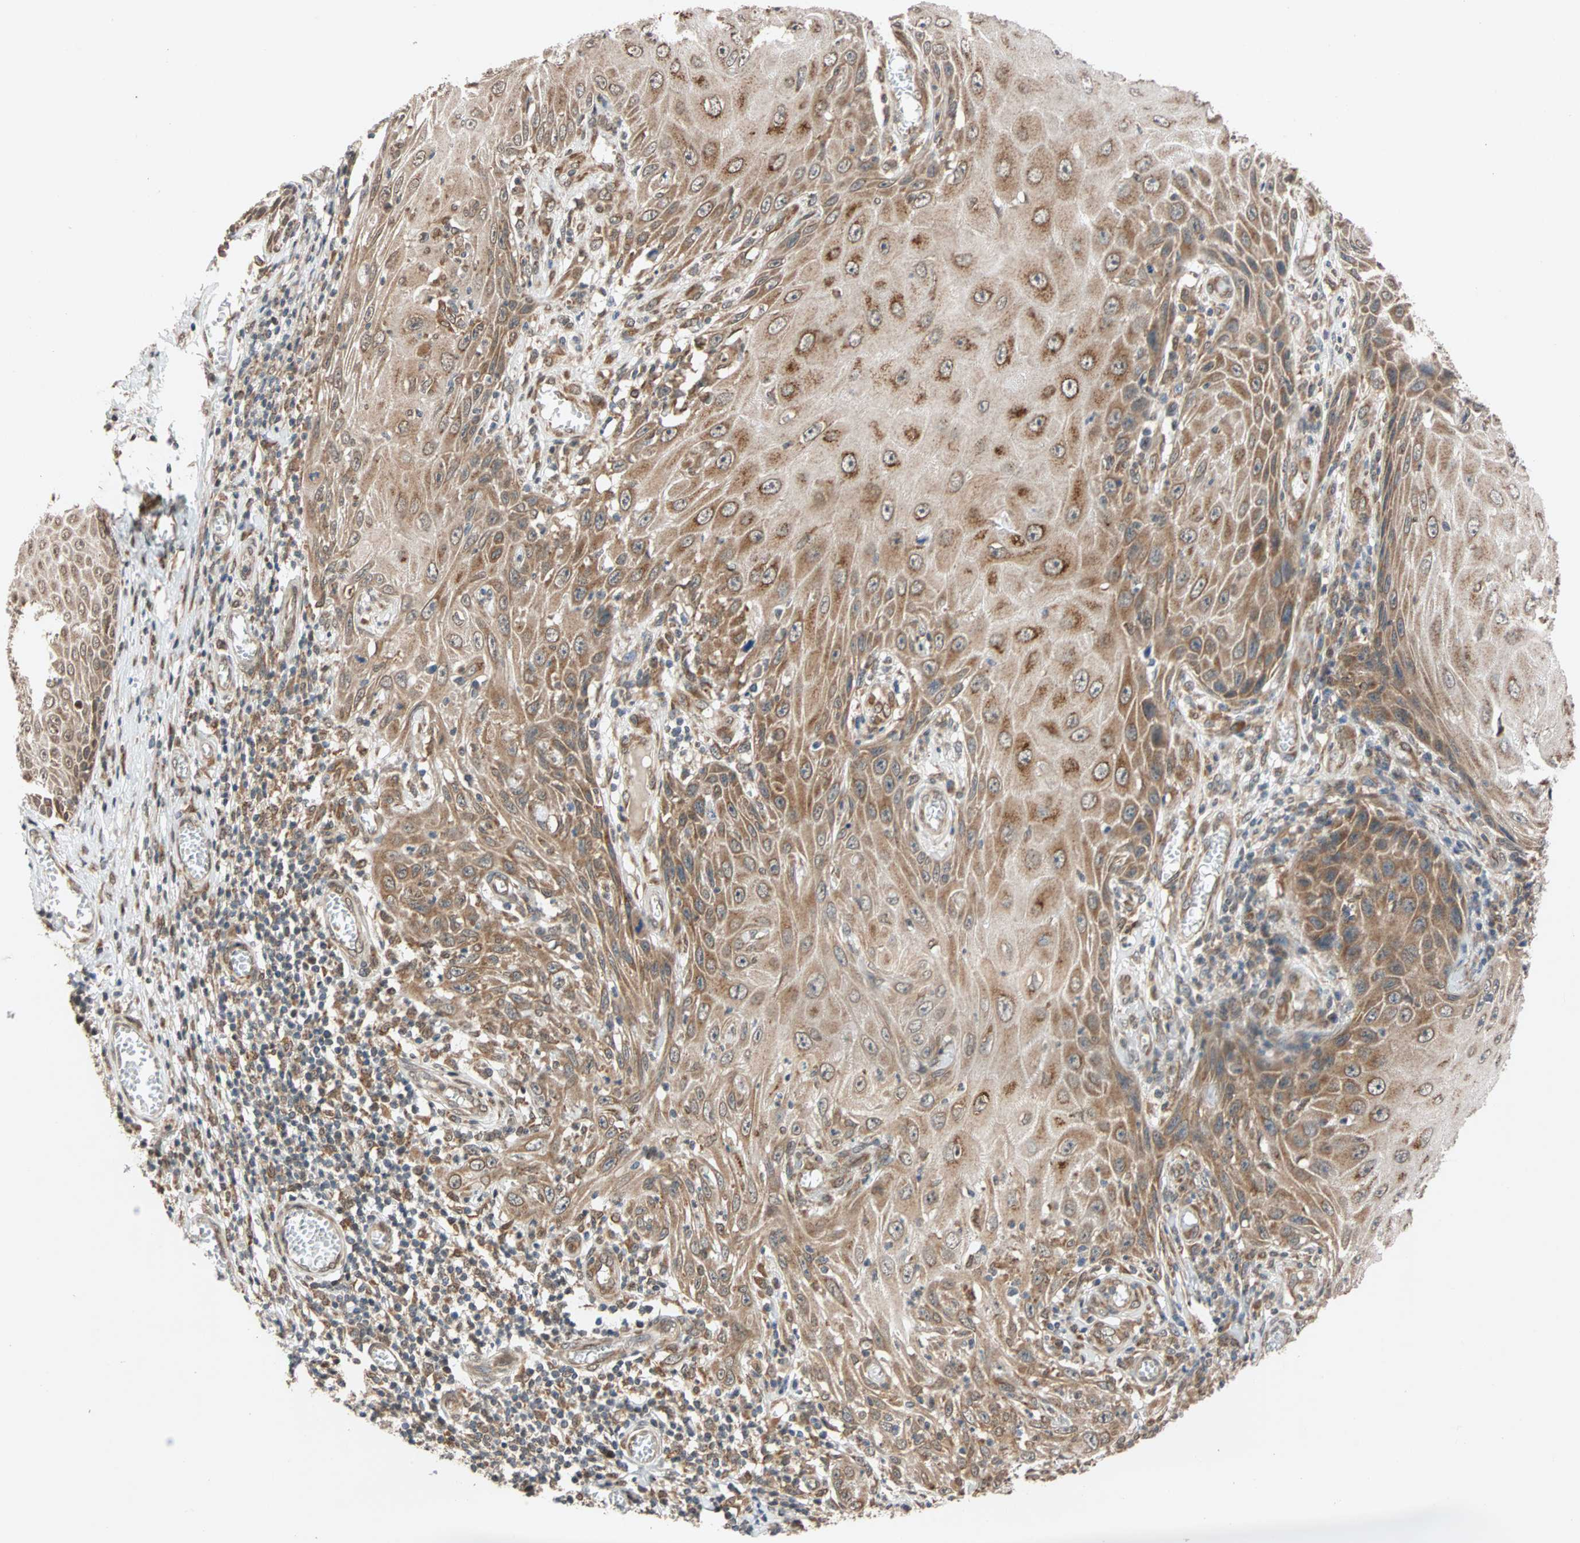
{"staining": {"intensity": "moderate", "quantity": ">75%", "location": "cytoplasmic/membranous"}, "tissue": "skin cancer", "cell_type": "Tumor cells", "image_type": "cancer", "snomed": [{"axis": "morphology", "description": "Squamous cell carcinoma, NOS"}, {"axis": "topography", "description": "Skin"}], "caption": "Immunohistochemical staining of skin cancer (squamous cell carcinoma) demonstrates medium levels of moderate cytoplasmic/membranous protein positivity in approximately >75% of tumor cells.", "gene": "AUP1", "patient": {"sex": "female", "age": 73}}